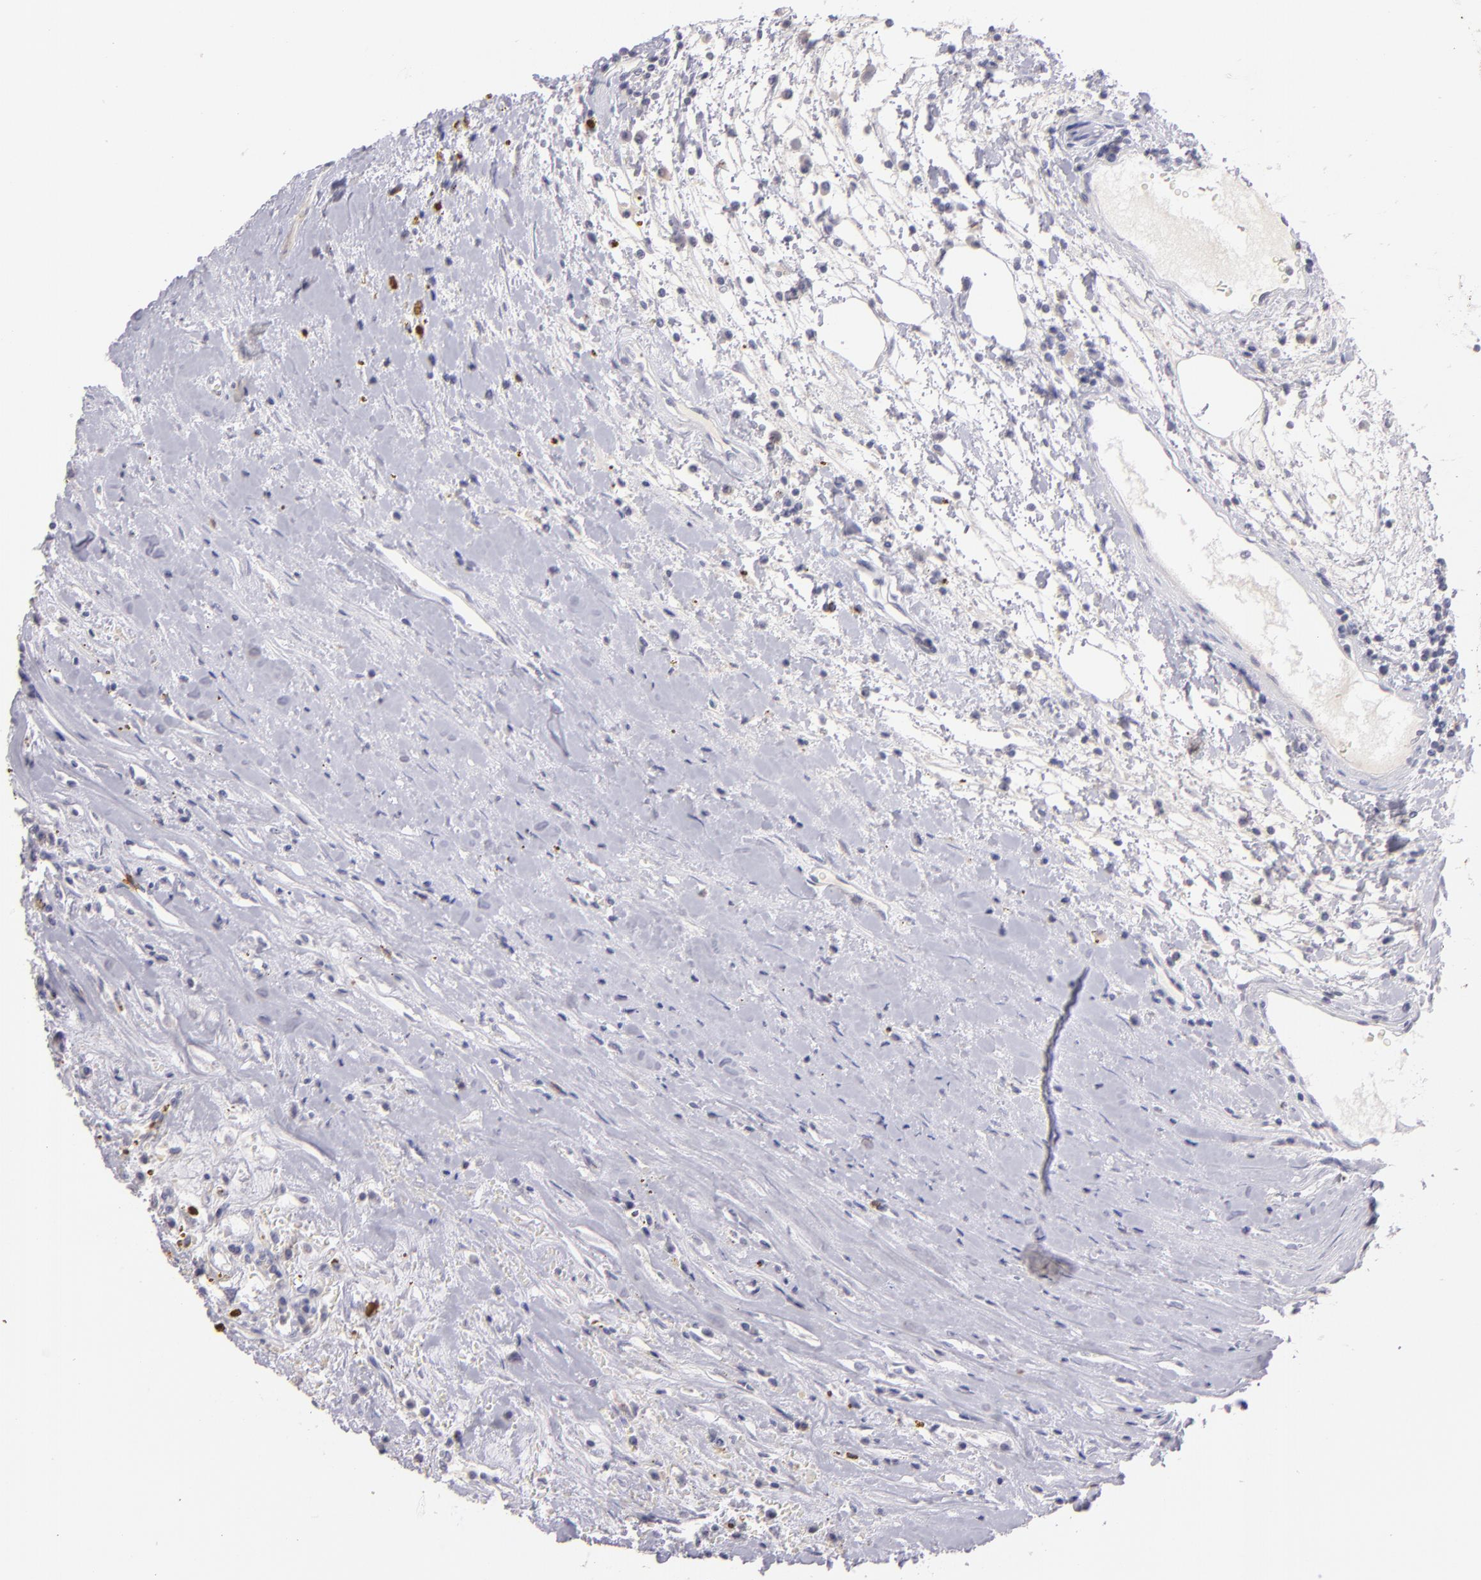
{"staining": {"intensity": "negative", "quantity": "none", "location": "none"}, "tissue": "renal cancer", "cell_type": "Tumor cells", "image_type": "cancer", "snomed": [{"axis": "morphology", "description": "Adenocarcinoma, NOS"}, {"axis": "topography", "description": "Kidney"}], "caption": "This is an IHC image of renal adenocarcinoma. There is no positivity in tumor cells.", "gene": "IL2RA", "patient": {"sex": "male", "age": 82}}